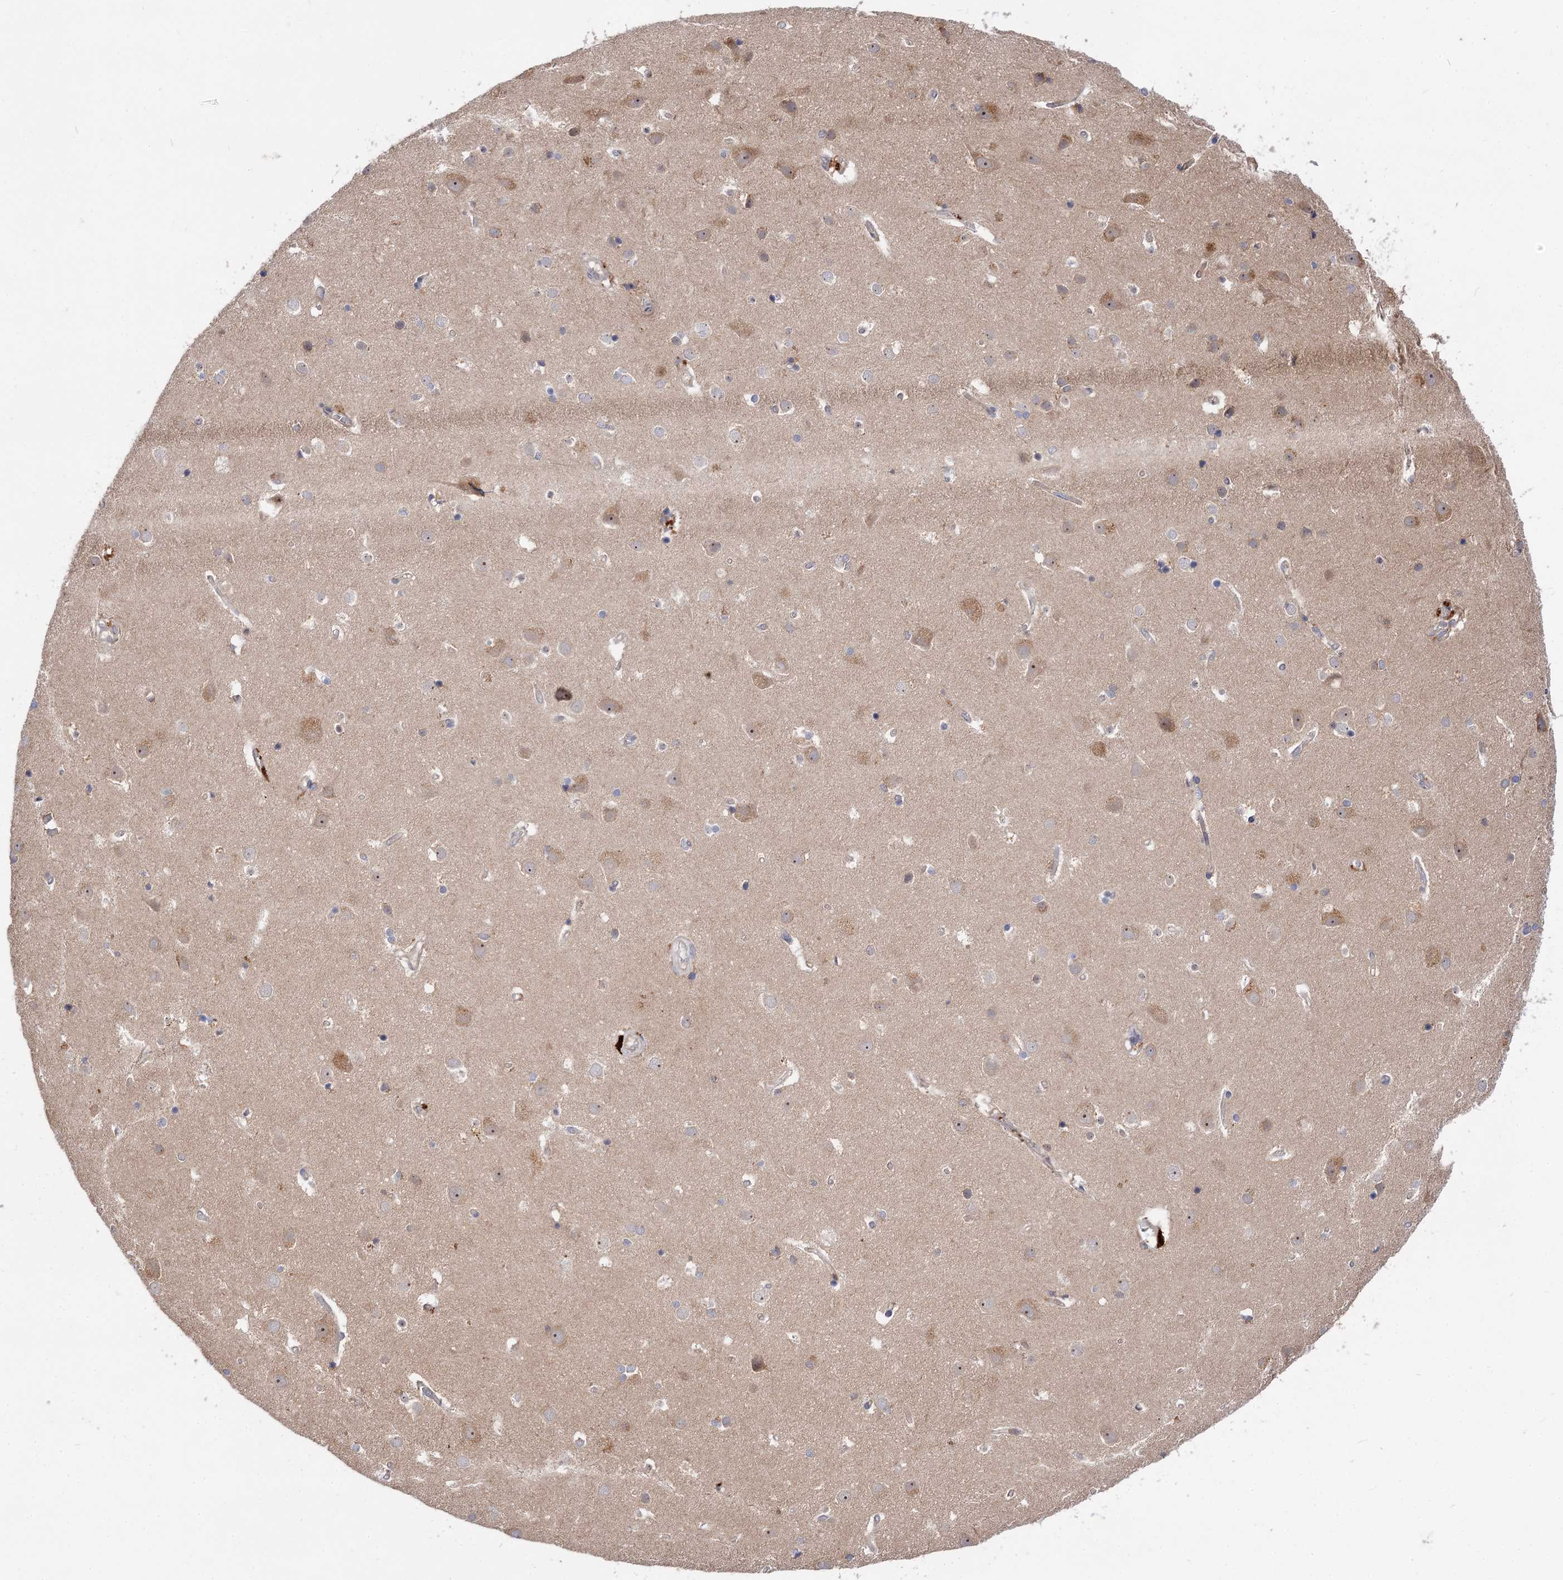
{"staining": {"intensity": "weak", "quantity": ">75%", "location": "cytoplasmic/membranous"}, "tissue": "cerebral cortex", "cell_type": "Endothelial cells", "image_type": "normal", "snomed": [{"axis": "morphology", "description": "Normal tissue, NOS"}, {"axis": "topography", "description": "Cerebral cortex"}], "caption": "A brown stain shows weak cytoplasmic/membranous positivity of a protein in endothelial cells of normal cerebral cortex.", "gene": "PATL1", "patient": {"sex": "male", "age": 54}}